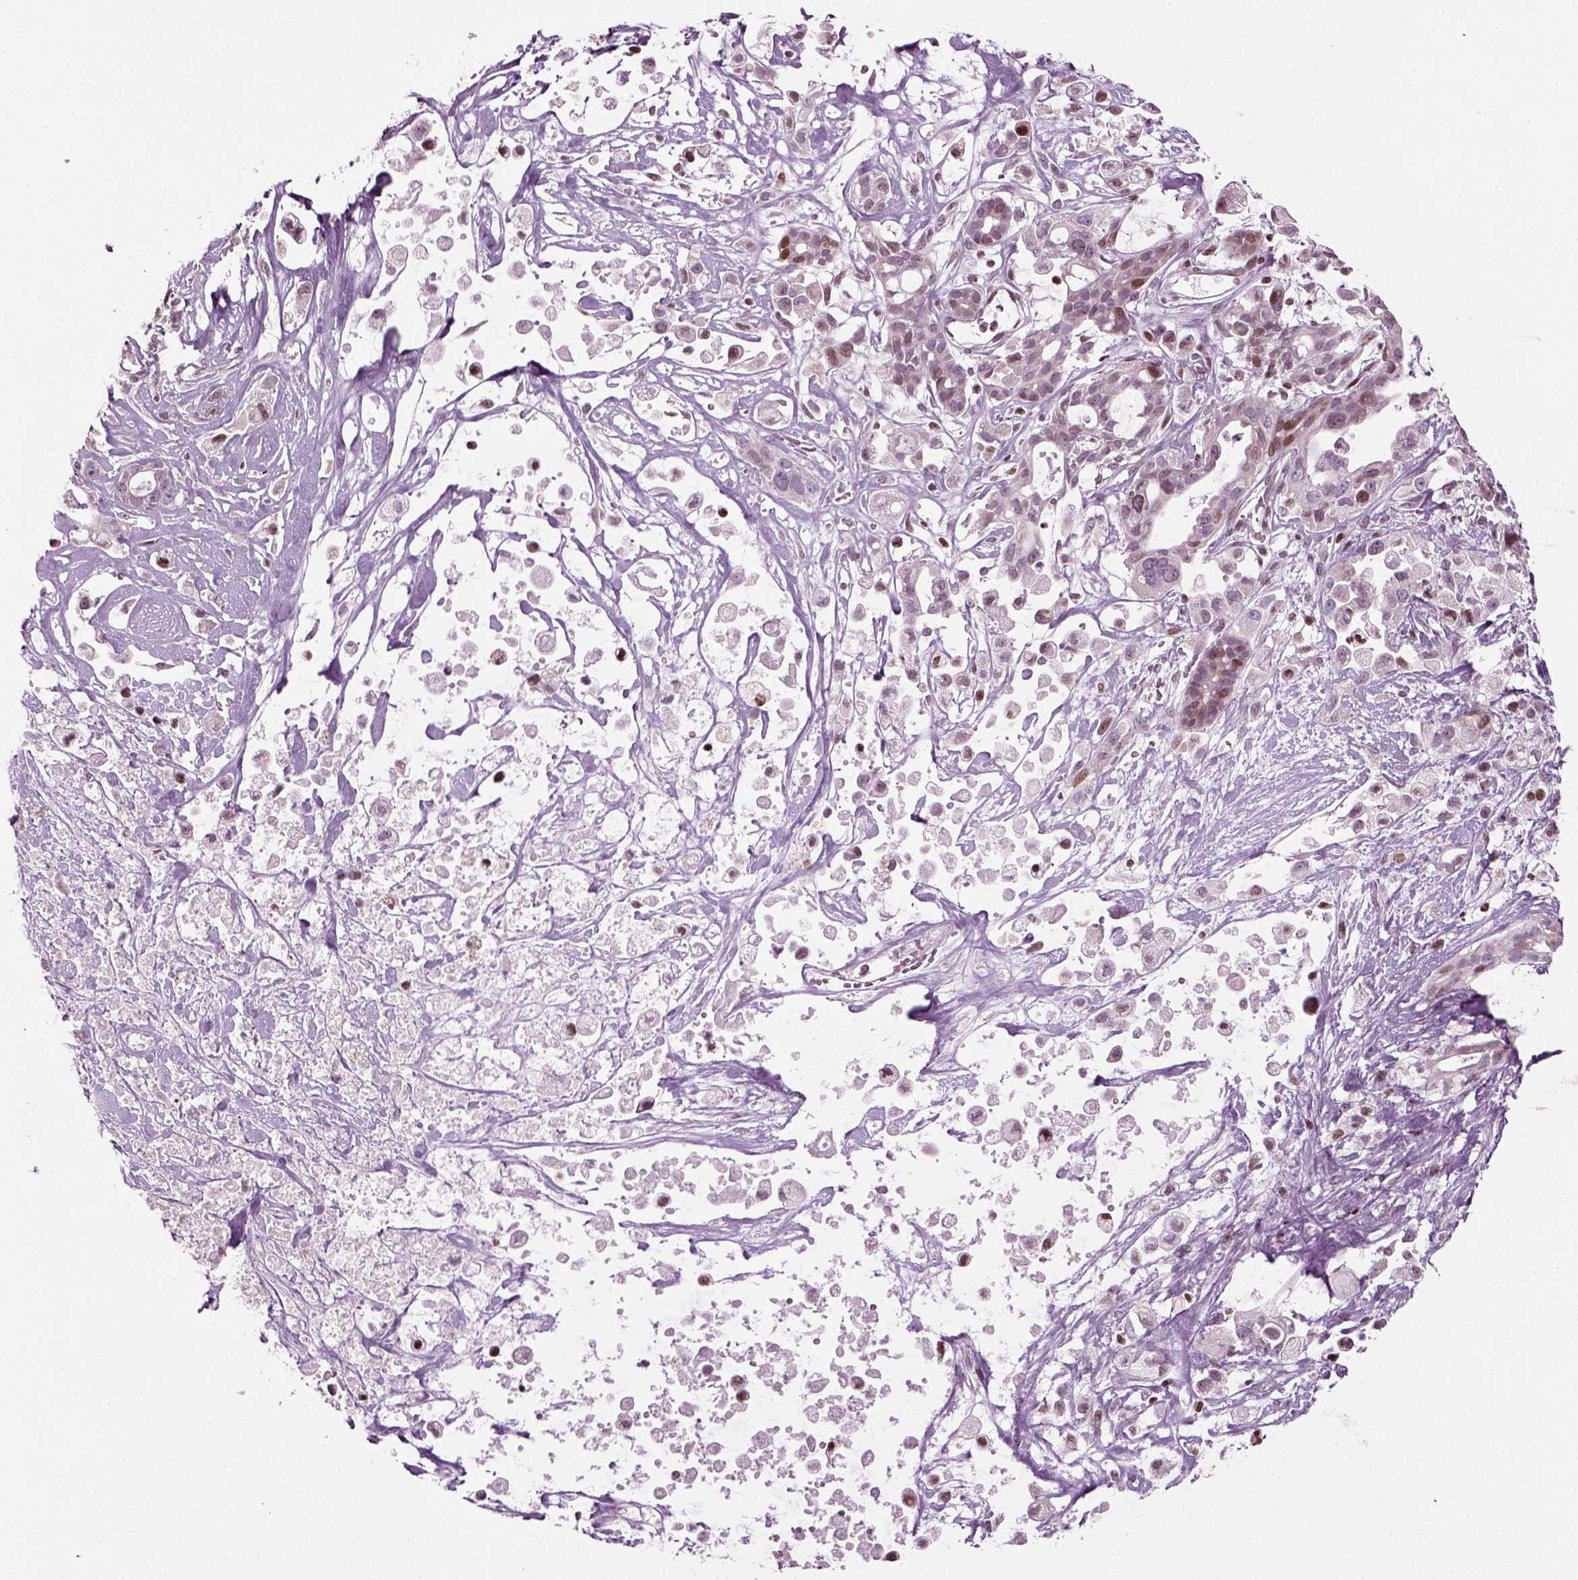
{"staining": {"intensity": "moderate", "quantity": "<25%", "location": "nuclear"}, "tissue": "pancreatic cancer", "cell_type": "Tumor cells", "image_type": "cancer", "snomed": [{"axis": "morphology", "description": "Adenocarcinoma, NOS"}, {"axis": "topography", "description": "Pancreas"}], "caption": "Tumor cells show moderate nuclear expression in about <25% of cells in adenocarcinoma (pancreatic).", "gene": "HEYL", "patient": {"sex": "male", "age": 44}}